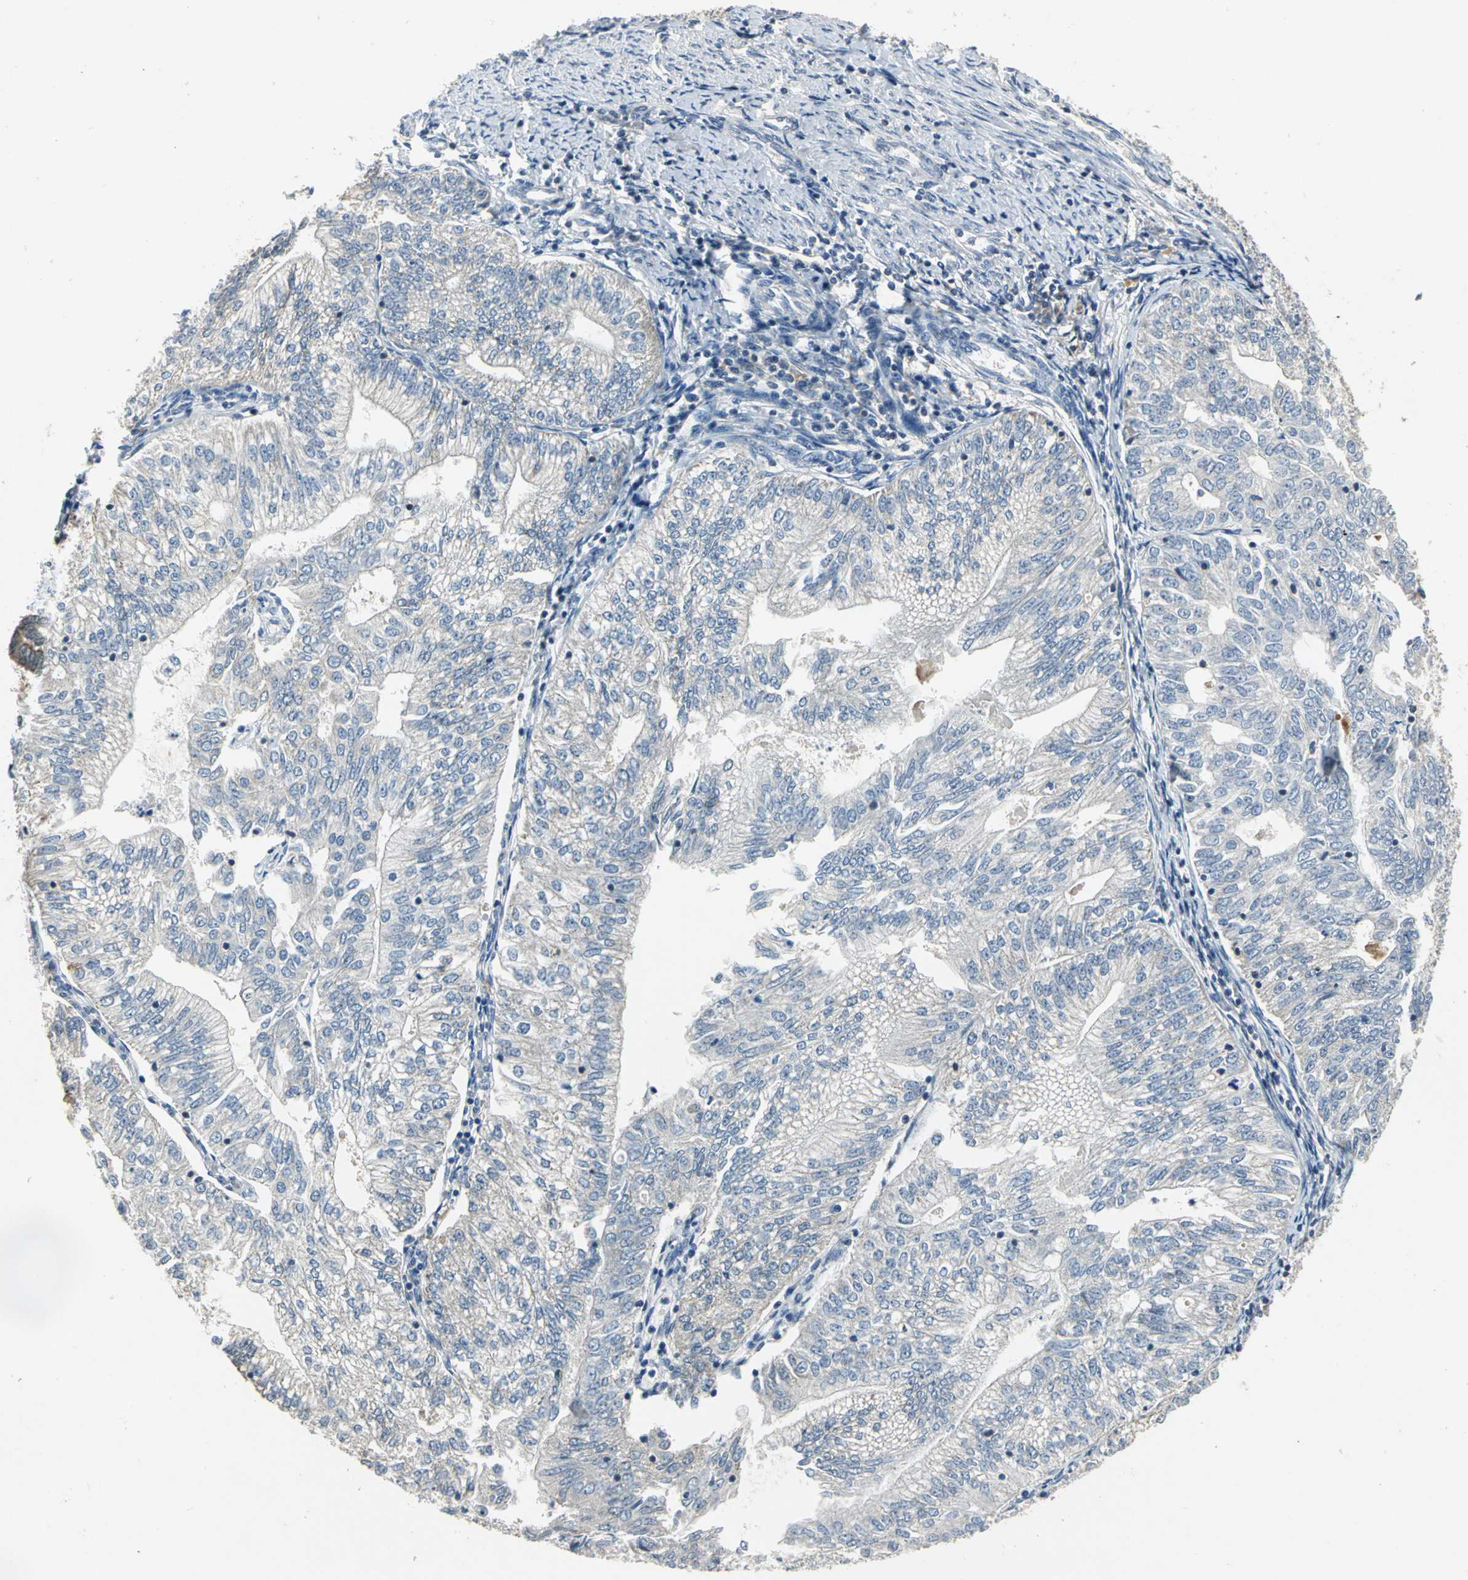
{"staining": {"intensity": "negative", "quantity": "none", "location": "none"}, "tissue": "endometrial cancer", "cell_type": "Tumor cells", "image_type": "cancer", "snomed": [{"axis": "morphology", "description": "Adenocarcinoma, NOS"}, {"axis": "topography", "description": "Endometrium"}], "caption": "Adenocarcinoma (endometrial) was stained to show a protein in brown. There is no significant expression in tumor cells.", "gene": "JADE3", "patient": {"sex": "female", "age": 69}}